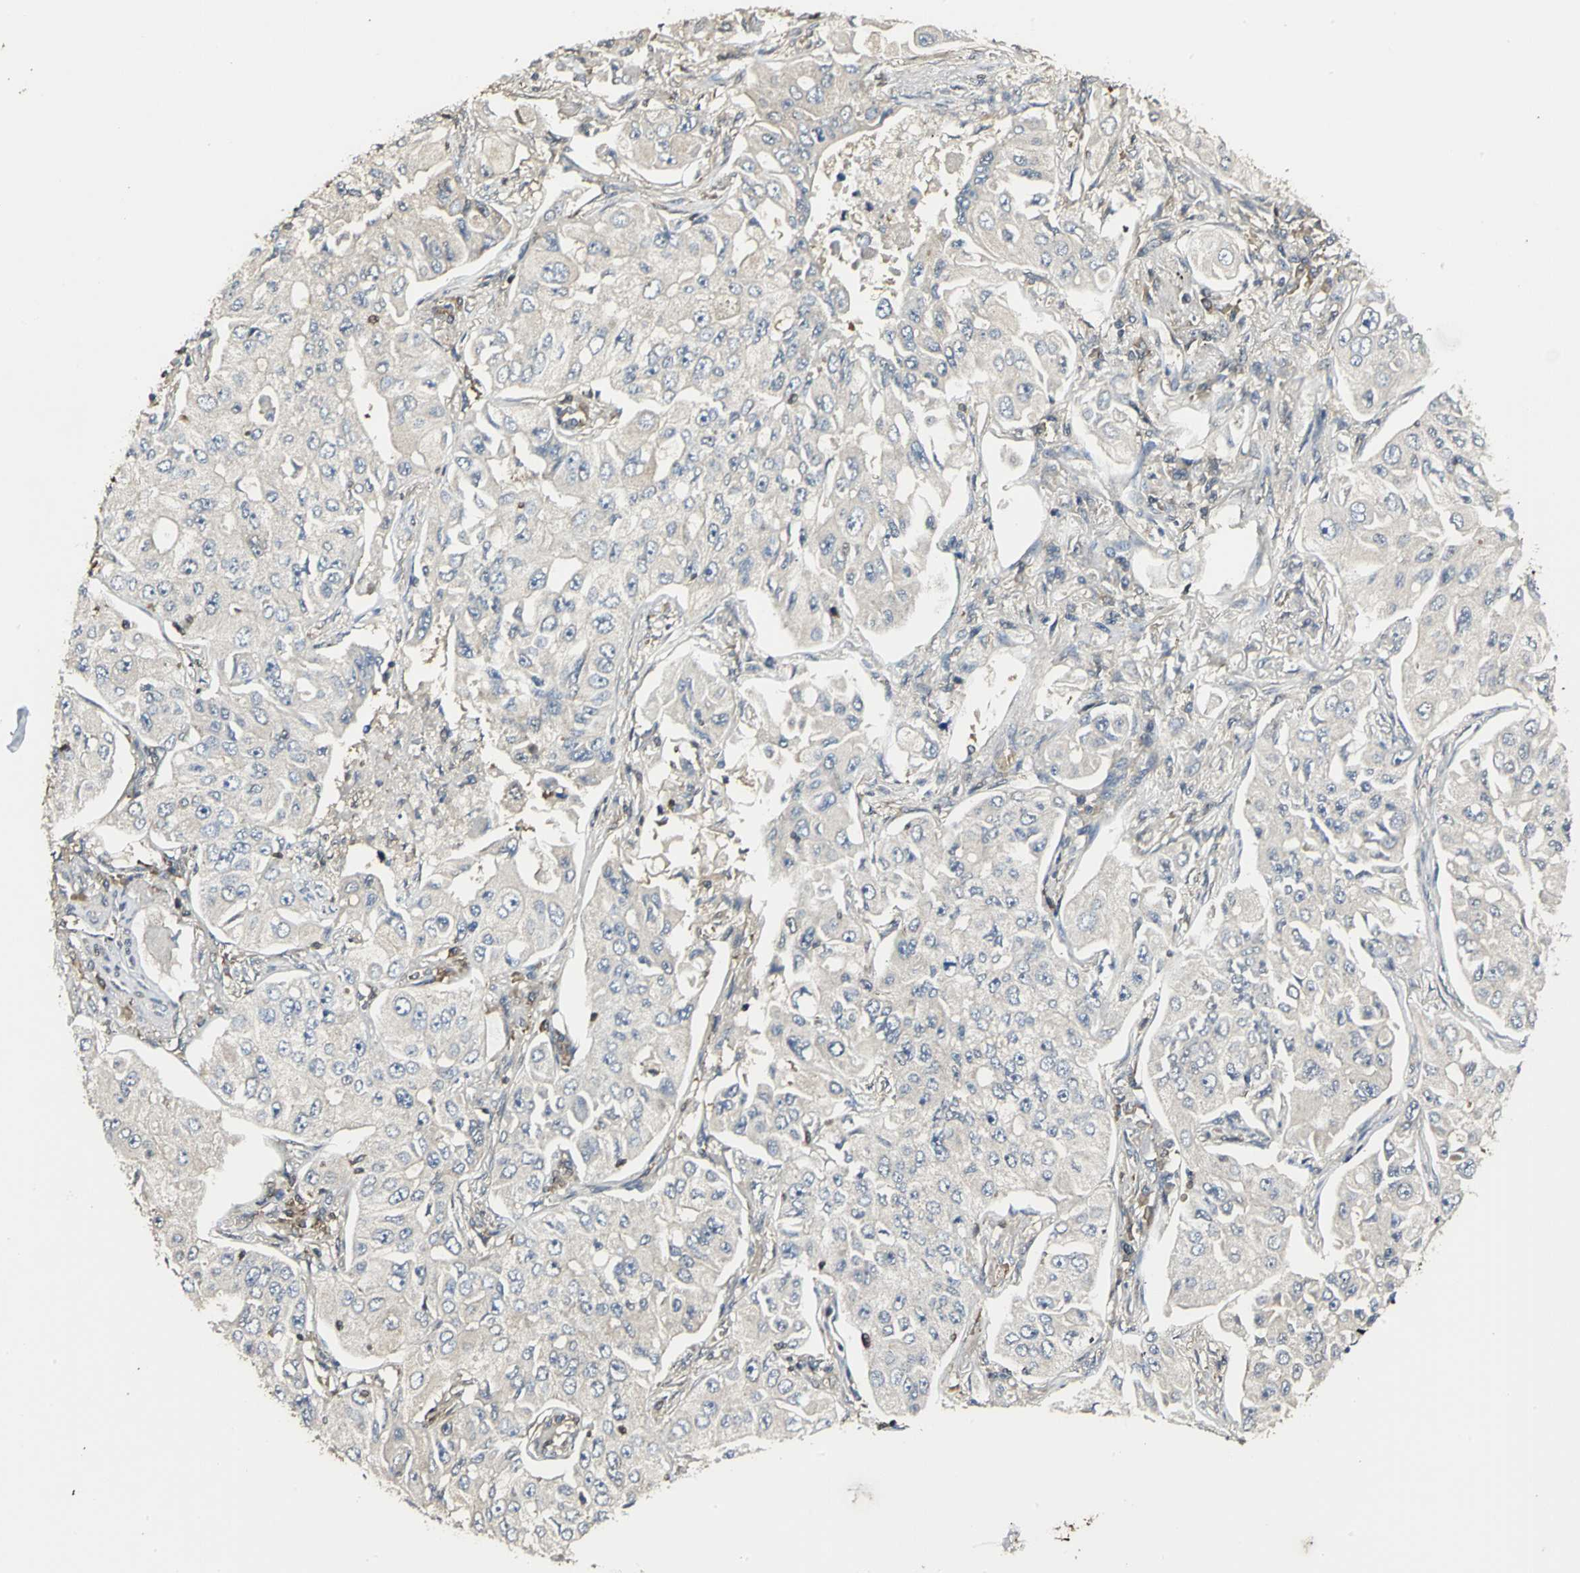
{"staining": {"intensity": "weak", "quantity": ">75%", "location": "cytoplasmic/membranous"}, "tissue": "lung cancer", "cell_type": "Tumor cells", "image_type": "cancer", "snomed": [{"axis": "morphology", "description": "Adenocarcinoma, NOS"}, {"axis": "topography", "description": "Lung"}], "caption": "Brown immunohistochemical staining in lung cancer exhibits weak cytoplasmic/membranous positivity in about >75% of tumor cells.", "gene": "PARK7", "patient": {"sex": "male", "age": 84}}